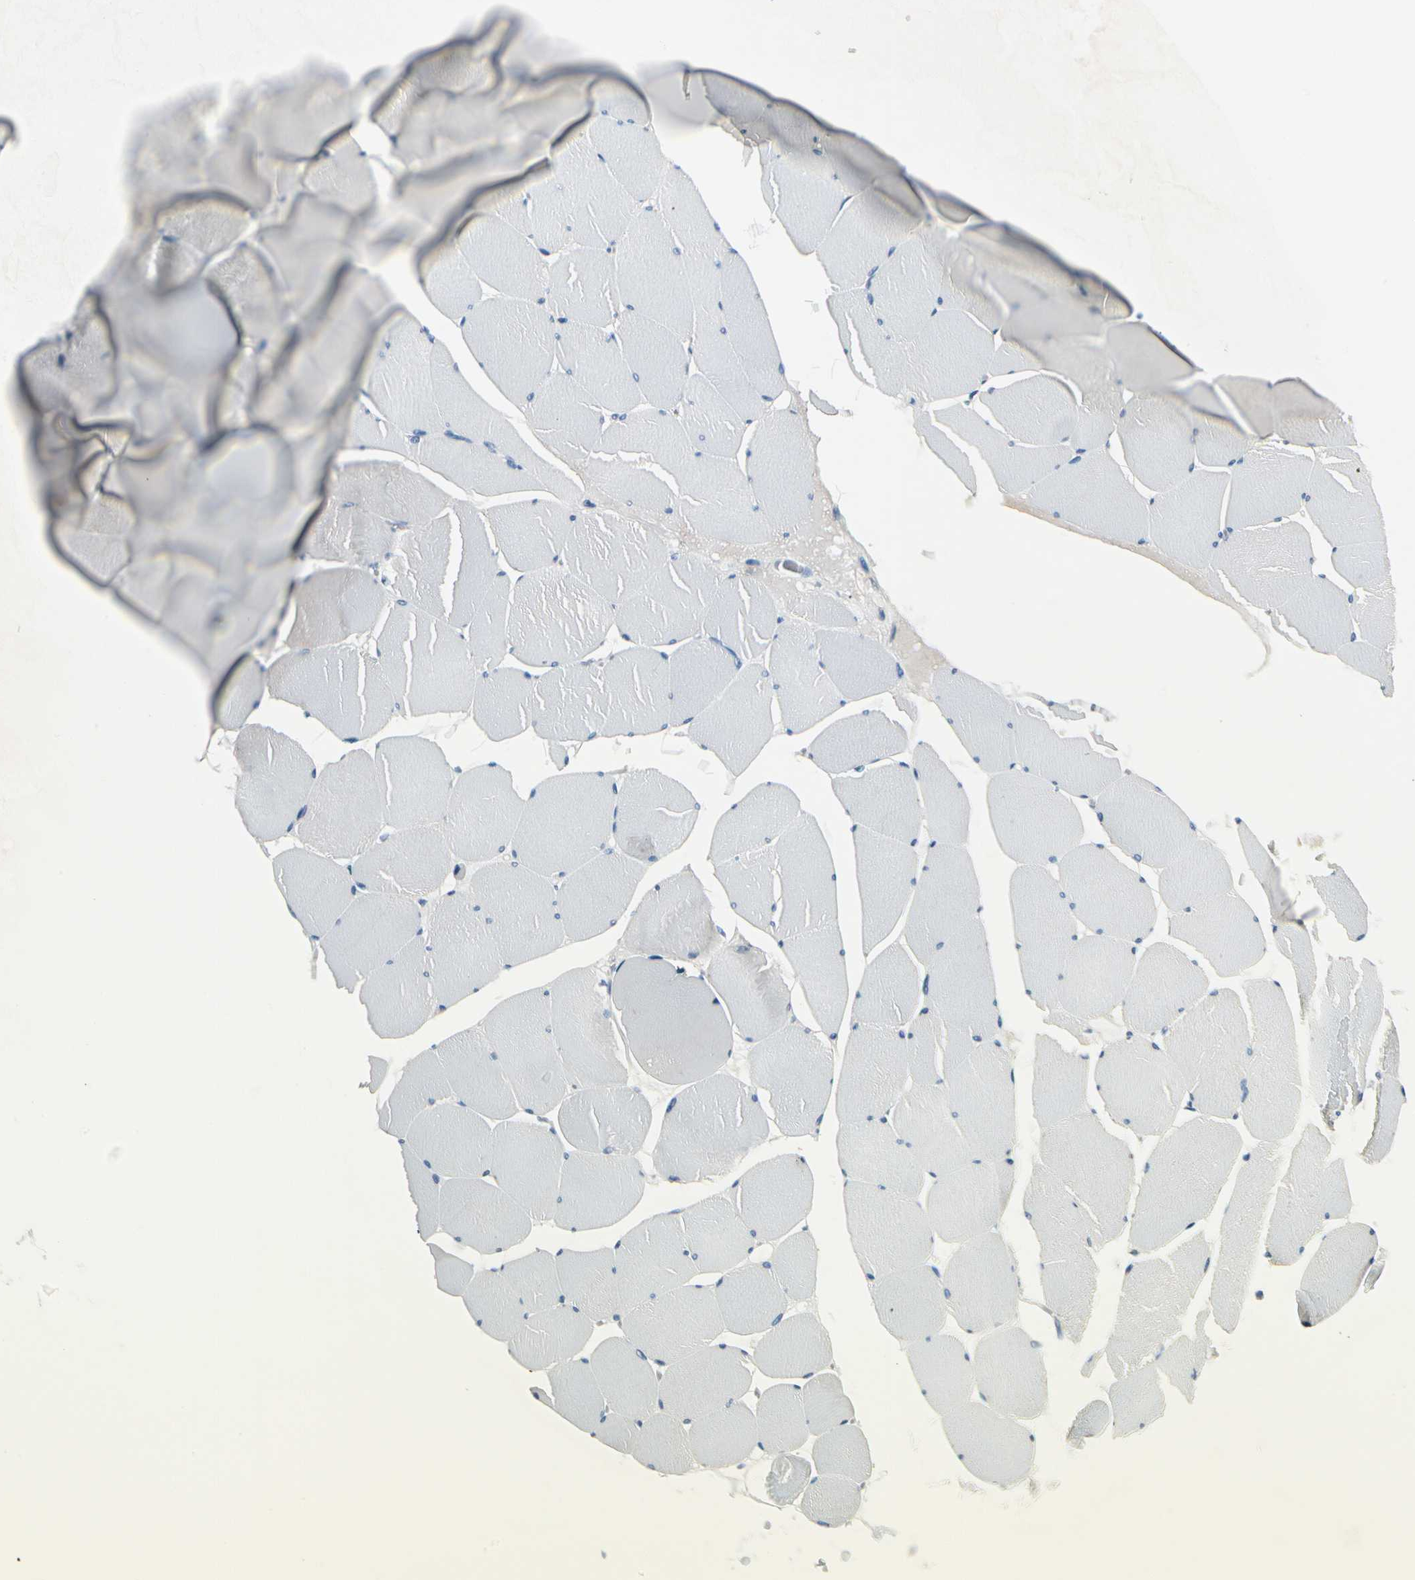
{"staining": {"intensity": "weak", "quantity": "<25%", "location": "cytoplasmic/membranous"}, "tissue": "skeletal muscle", "cell_type": "Myocytes", "image_type": "normal", "snomed": [{"axis": "morphology", "description": "Normal tissue, NOS"}, {"axis": "topography", "description": "Skeletal muscle"}, {"axis": "topography", "description": "Salivary gland"}], "caption": "There is no significant expression in myocytes of skeletal muscle. The staining was performed using DAB (3,3'-diaminobenzidine) to visualize the protein expression in brown, while the nuclei were stained in blue with hematoxylin (Magnification: 20x).", "gene": "BNIP1", "patient": {"sex": "male", "age": 62}}